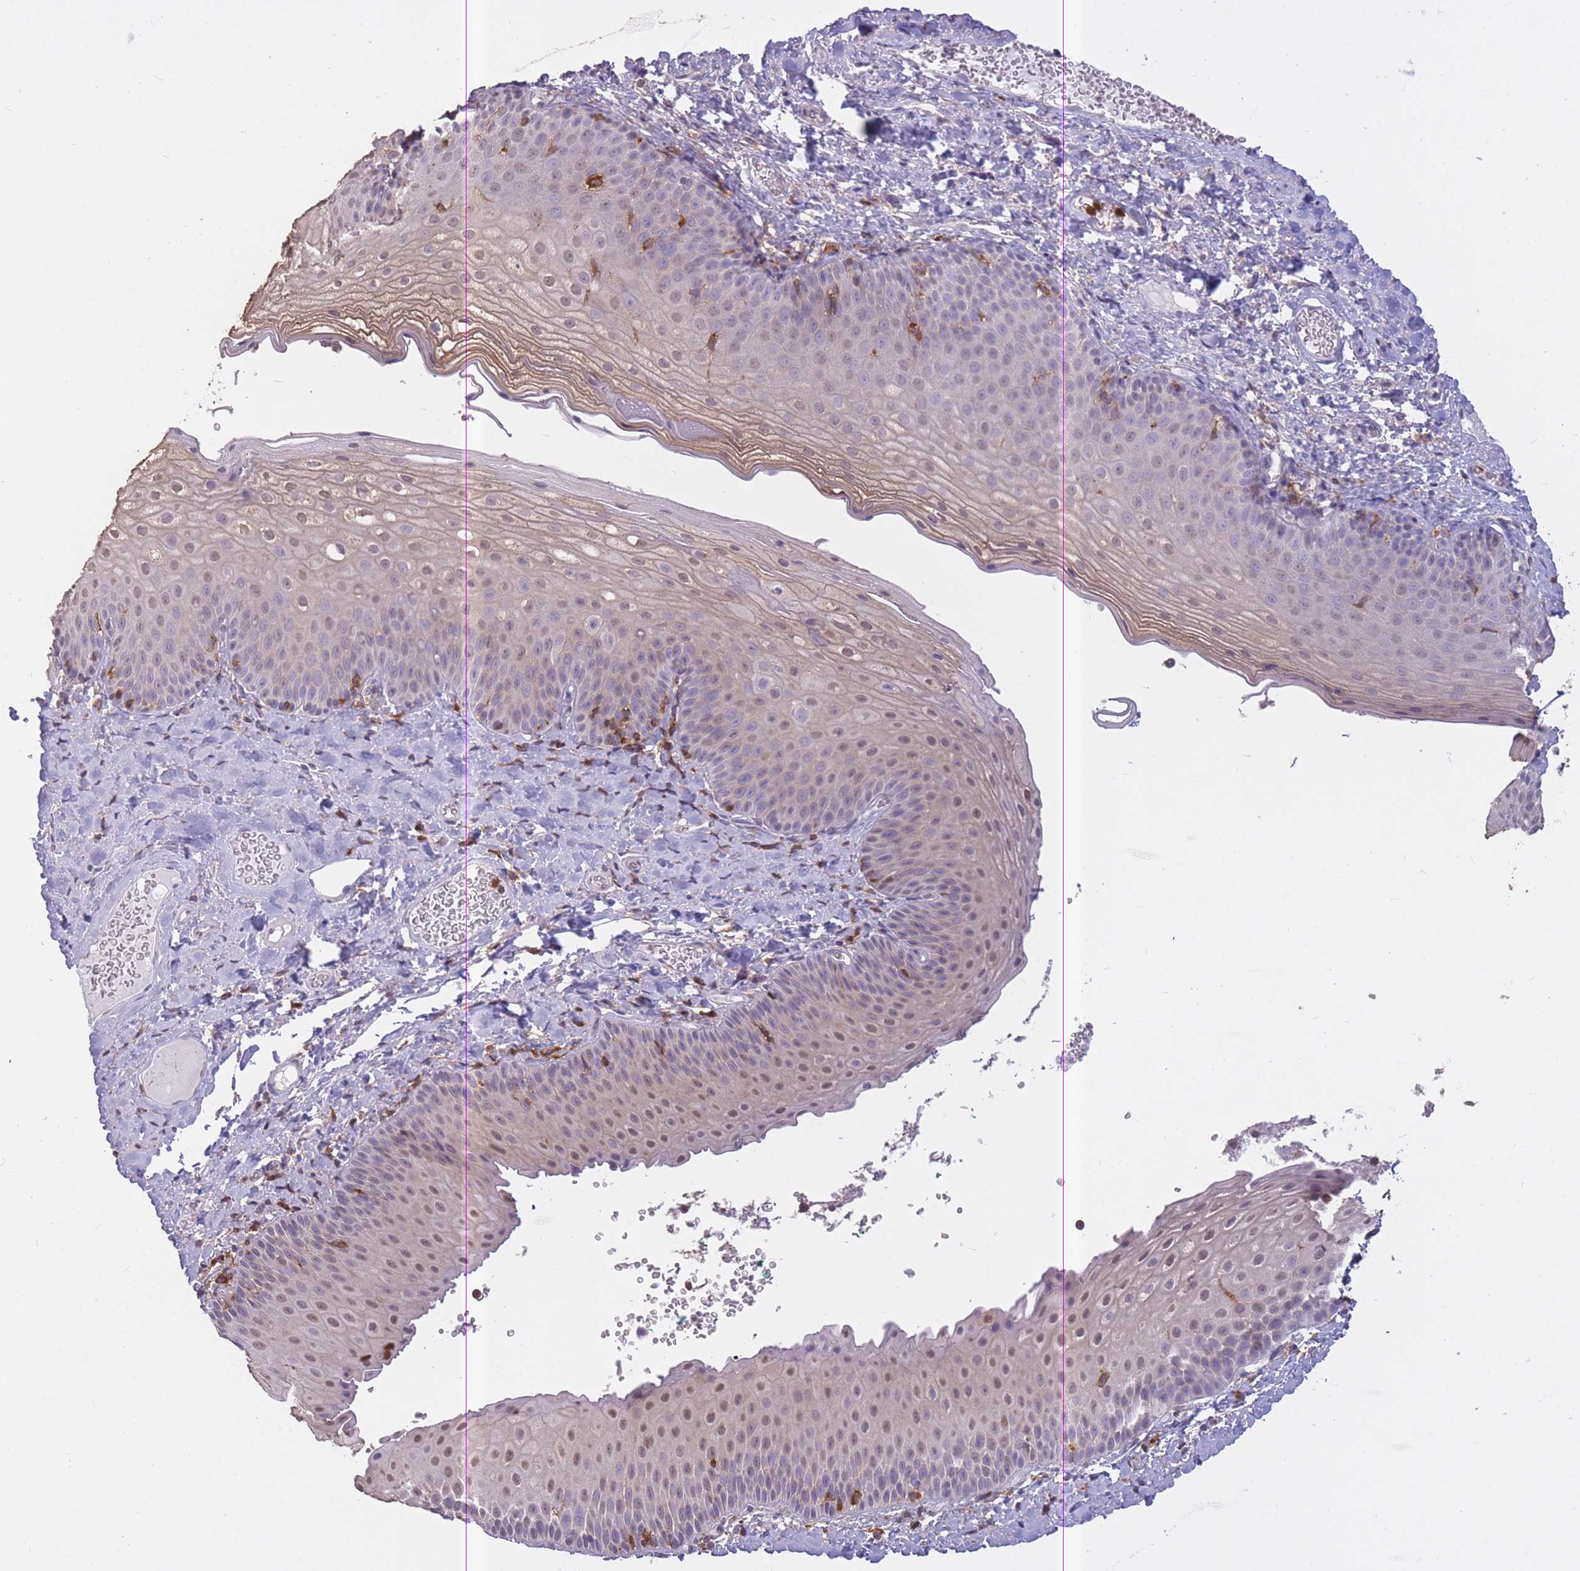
{"staining": {"intensity": "weak", "quantity": "<25%", "location": "nuclear"}, "tissue": "skin", "cell_type": "Epidermal cells", "image_type": "normal", "snomed": [{"axis": "morphology", "description": "Normal tissue, NOS"}, {"axis": "morphology", "description": "Hemorrhoids"}, {"axis": "morphology", "description": "Inflammation, NOS"}, {"axis": "topography", "description": "Anal"}], "caption": "Immunohistochemistry image of unremarkable skin: human skin stained with DAB reveals no significant protein expression in epidermal cells.", "gene": "GMIP", "patient": {"sex": "male", "age": 60}}